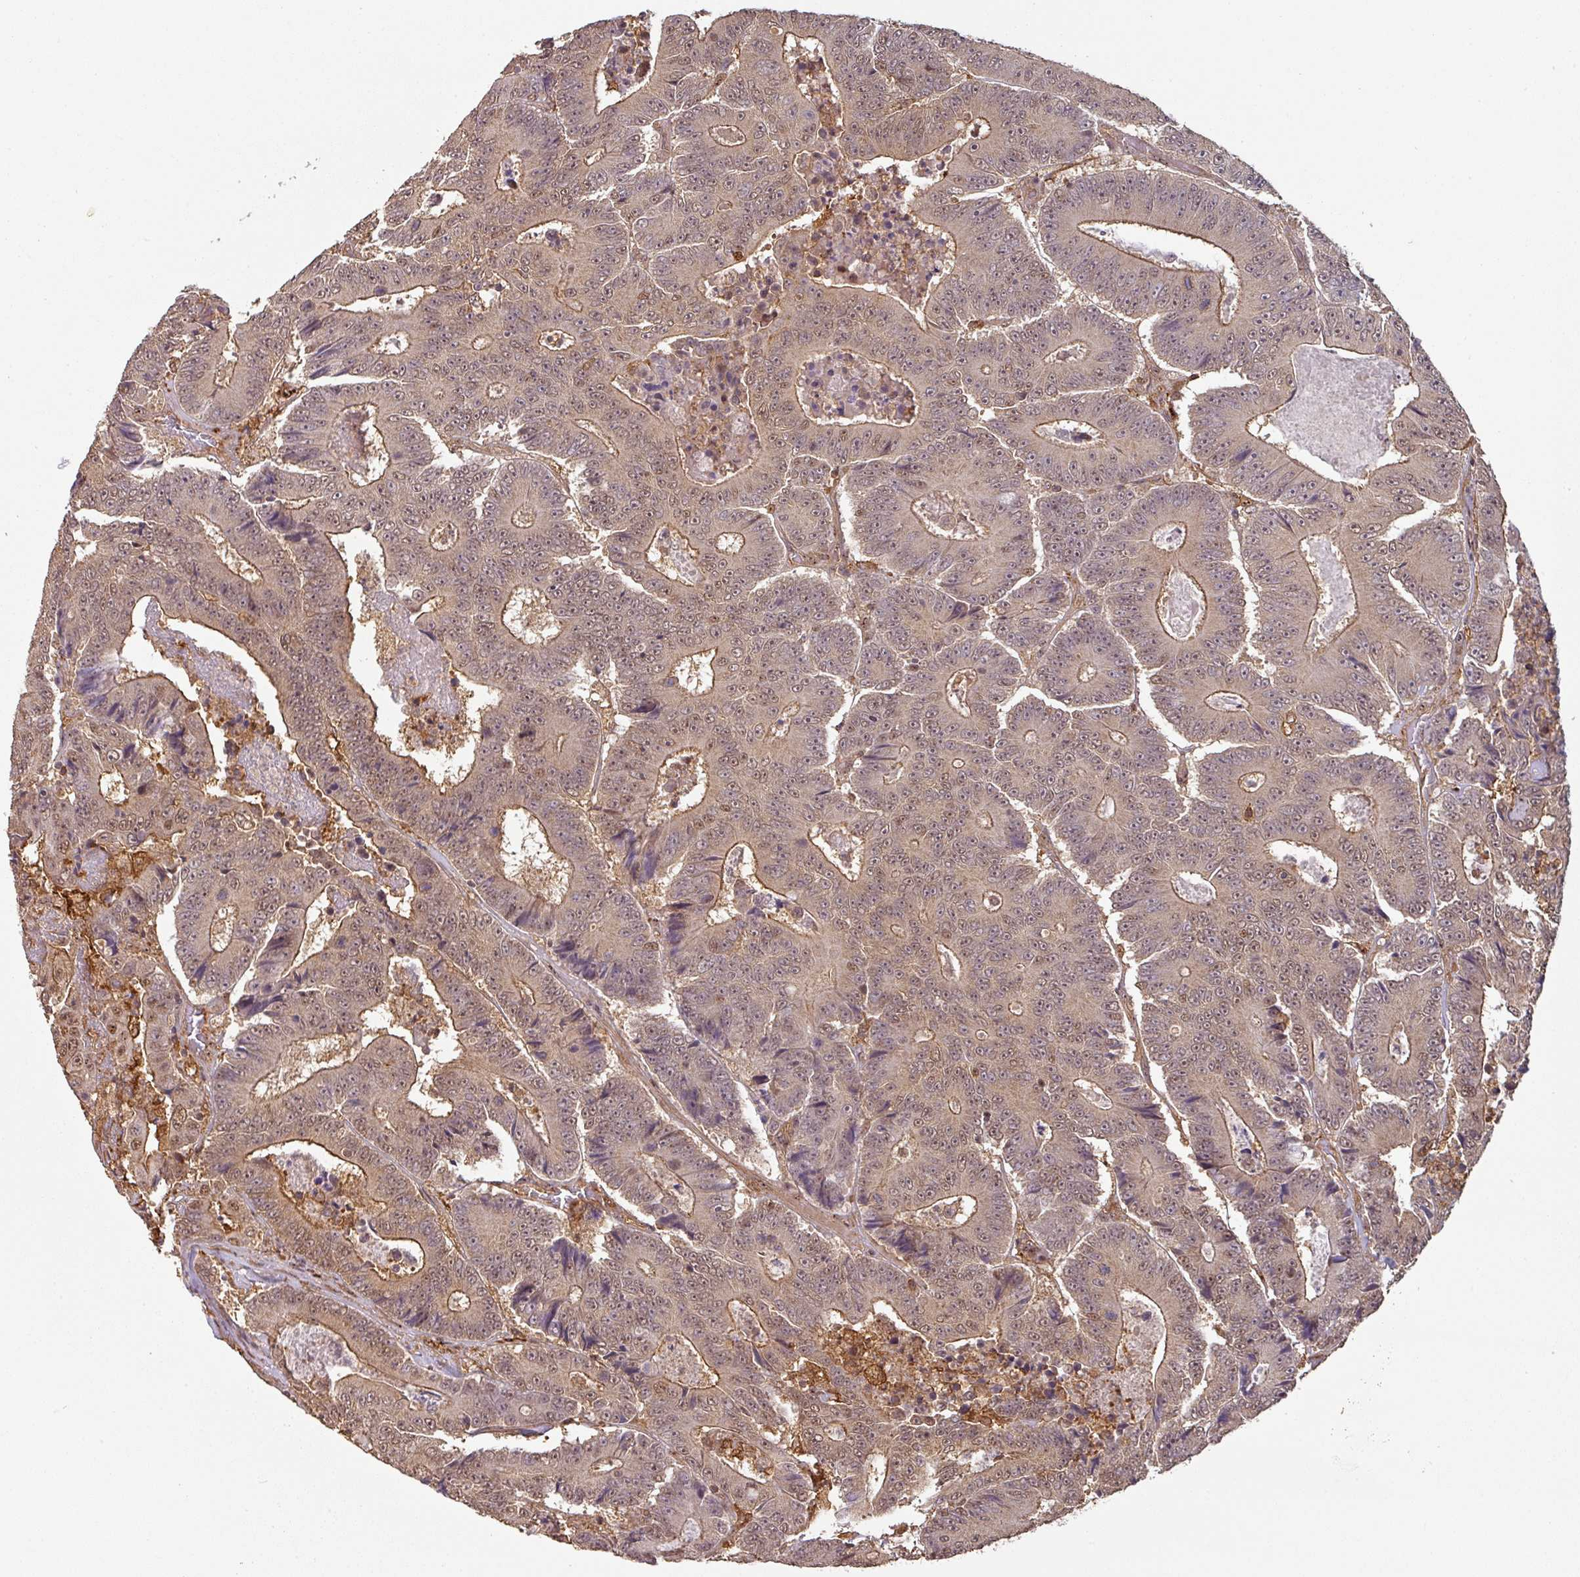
{"staining": {"intensity": "moderate", "quantity": ">75%", "location": "cytoplasmic/membranous"}, "tissue": "colorectal cancer", "cell_type": "Tumor cells", "image_type": "cancer", "snomed": [{"axis": "morphology", "description": "Adenocarcinoma, NOS"}, {"axis": "topography", "description": "Colon"}], "caption": "A brown stain highlights moderate cytoplasmic/membranous staining of a protein in adenocarcinoma (colorectal) tumor cells. Ihc stains the protein of interest in brown and the nuclei are stained blue.", "gene": "ZNF322", "patient": {"sex": "male", "age": 83}}